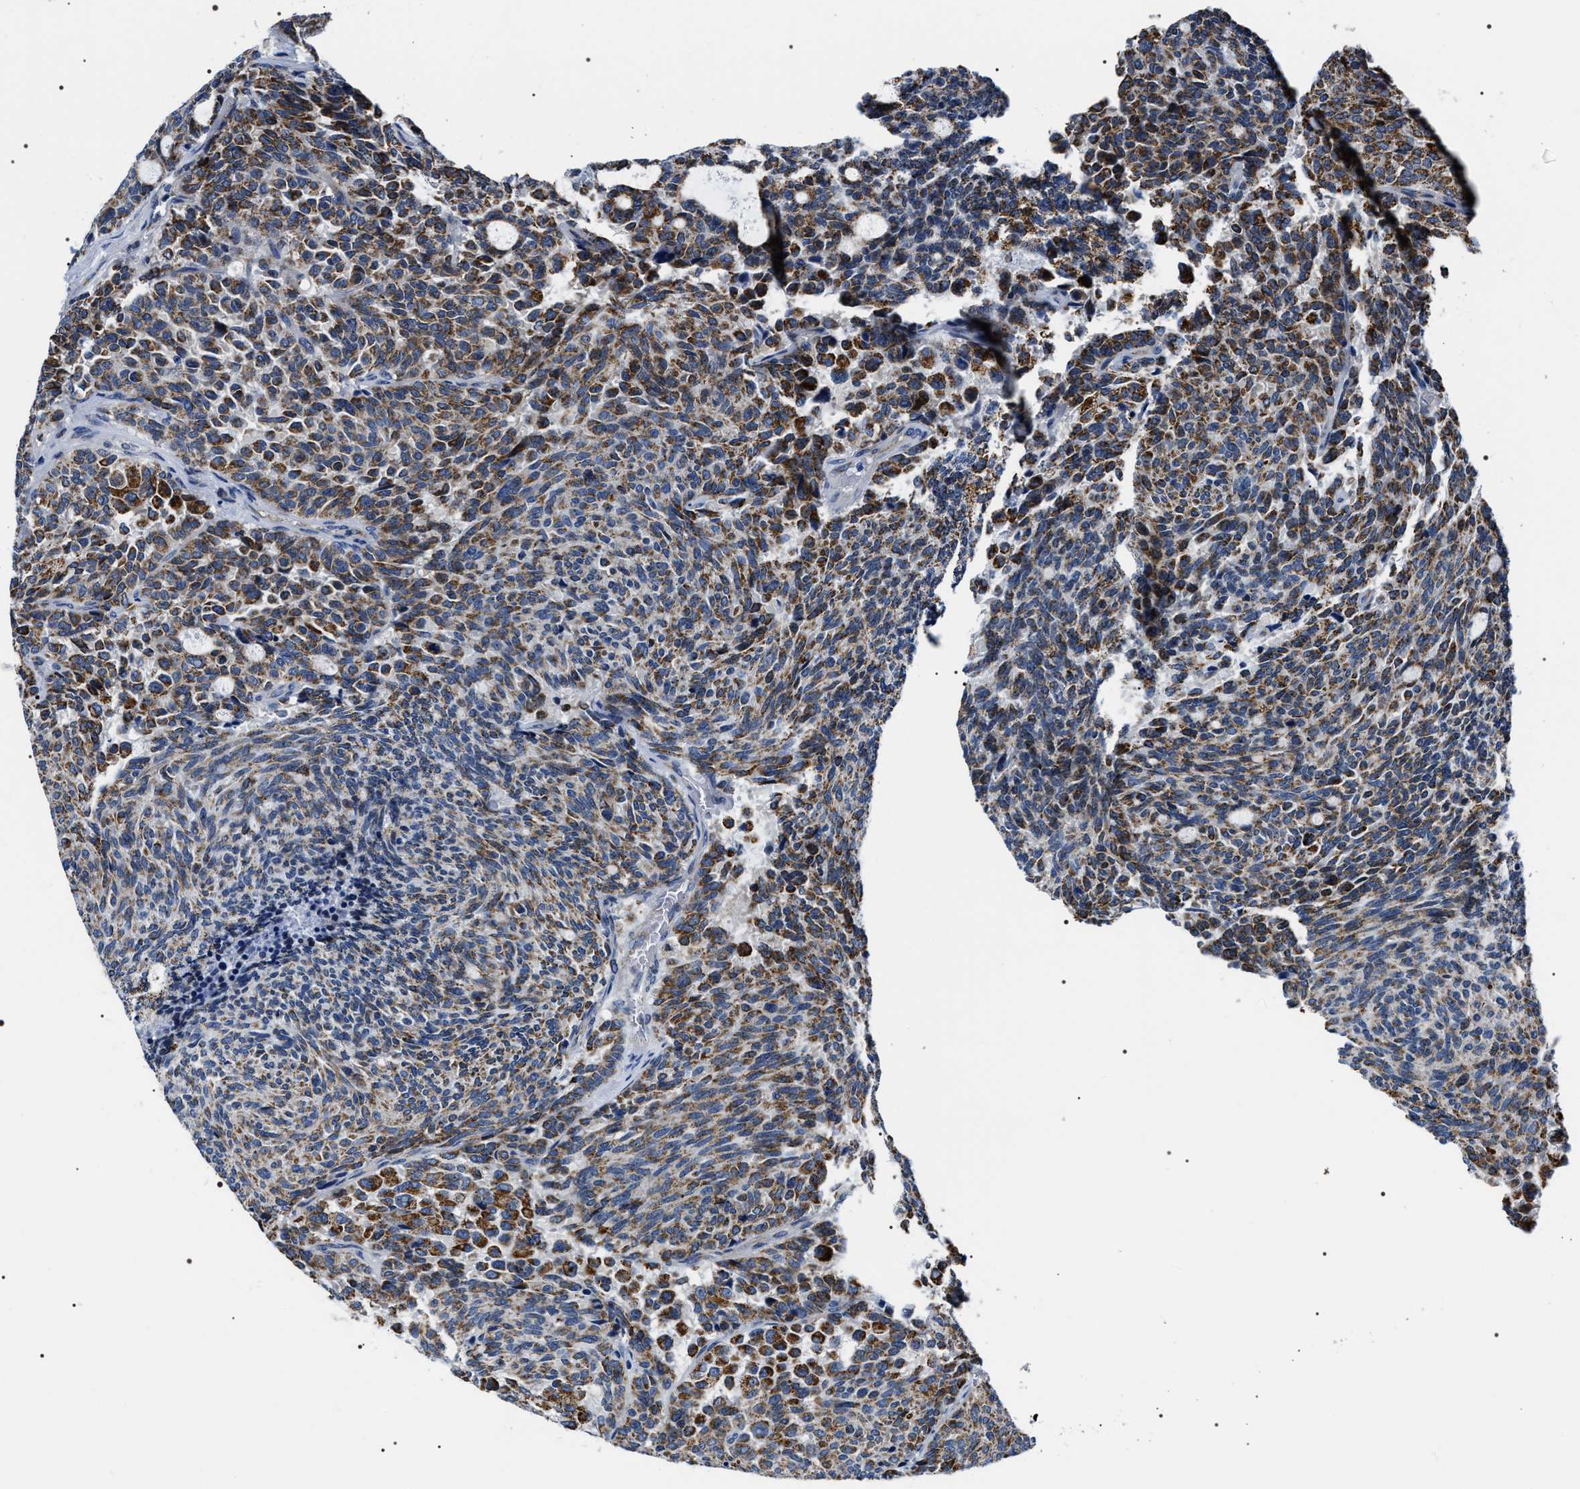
{"staining": {"intensity": "moderate", "quantity": "25%-75%", "location": "cytoplasmic/membranous"}, "tissue": "carcinoid", "cell_type": "Tumor cells", "image_type": "cancer", "snomed": [{"axis": "morphology", "description": "Carcinoid, malignant, NOS"}, {"axis": "topography", "description": "Pancreas"}], "caption": "Malignant carcinoid was stained to show a protein in brown. There is medium levels of moderate cytoplasmic/membranous staining in approximately 25%-75% of tumor cells. The staining was performed using DAB to visualize the protein expression in brown, while the nuclei were stained in blue with hematoxylin (Magnification: 20x).", "gene": "NTMT1", "patient": {"sex": "female", "age": 54}}